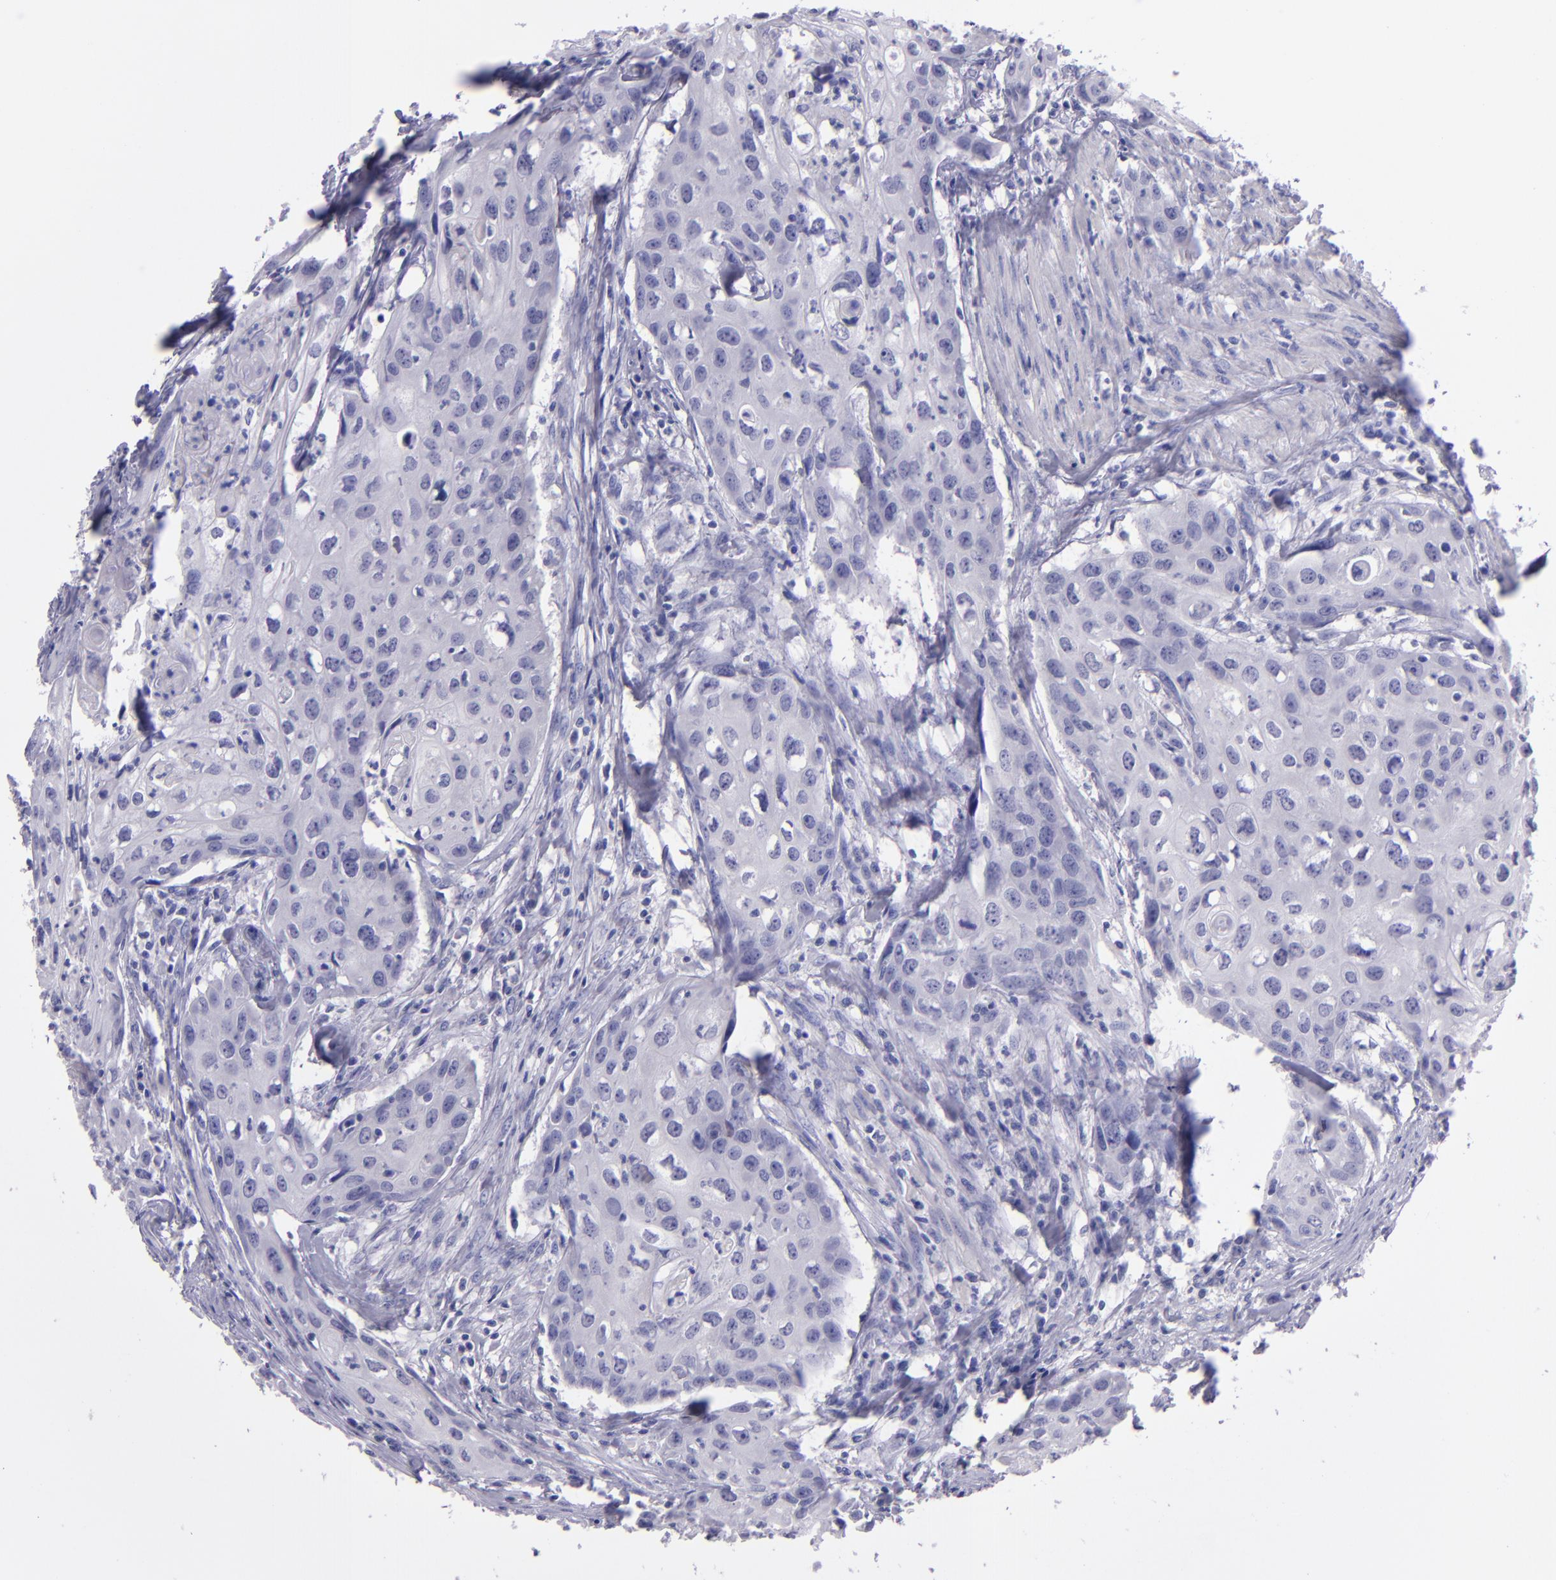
{"staining": {"intensity": "negative", "quantity": "none", "location": "none"}, "tissue": "urothelial cancer", "cell_type": "Tumor cells", "image_type": "cancer", "snomed": [{"axis": "morphology", "description": "Urothelial carcinoma, High grade"}, {"axis": "topography", "description": "Urinary bladder"}], "caption": "A high-resolution photomicrograph shows immunohistochemistry (IHC) staining of urothelial carcinoma (high-grade), which demonstrates no significant positivity in tumor cells.", "gene": "TNNT3", "patient": {"sex": "male", "age": 54}}